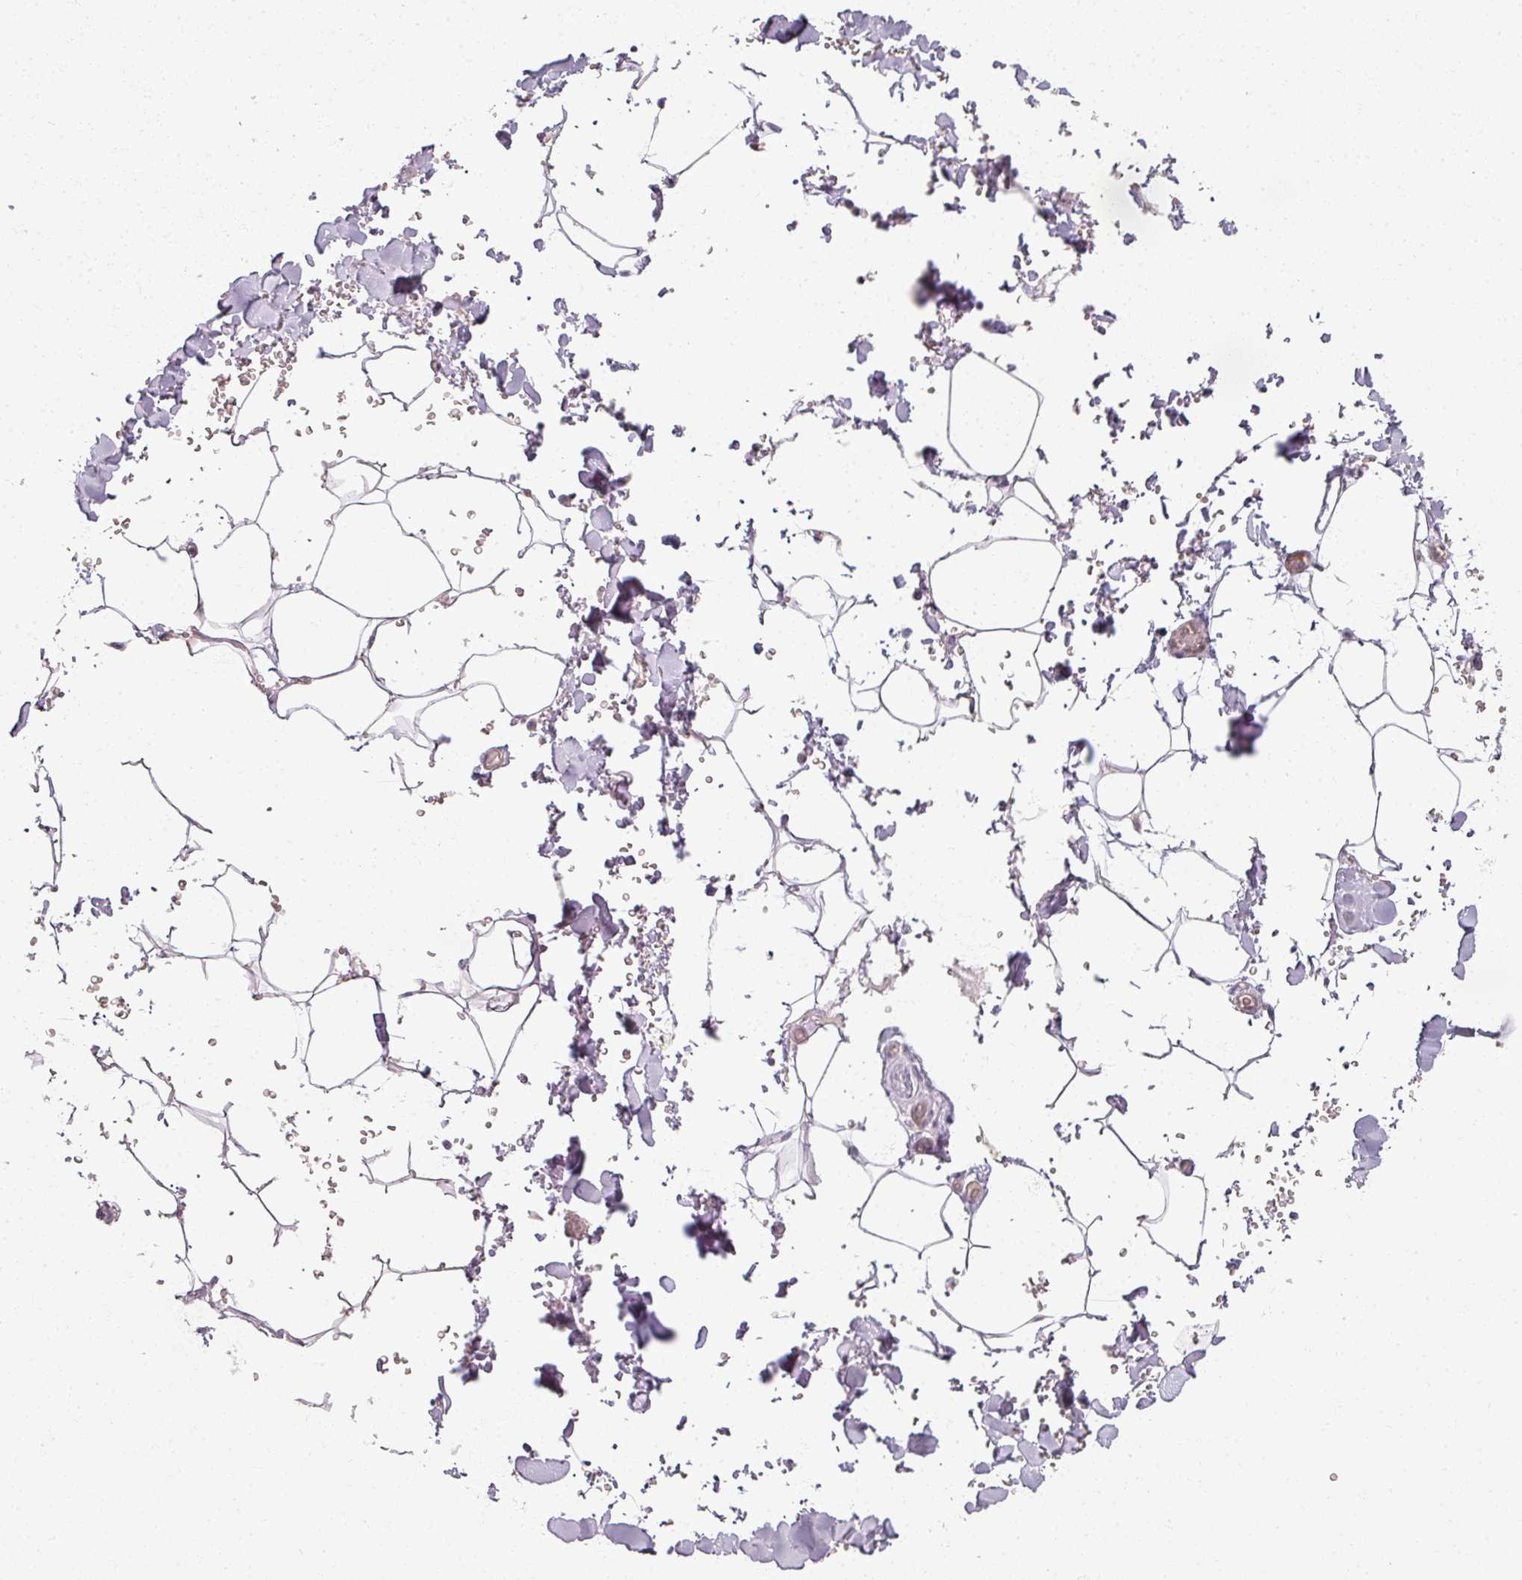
{"staining": {"intensity": "negative", "quantity": "none", "location": "none"}, "tissue": "adipose tissue", "cell_type": "Adipocytes", "image_type": "normal", "snomed": [{"axis": "morphology", "description": "Normal tissue, NOS"}, {"axis": "topography", "description": "Rectum"}, {"axis": "topography", "description": "Peripheral nerve tissue"}], "caption": "High magnification brightfield microscopy of normal adipose tissue stained with DAB (3,3'-diaminobenzidine) (brown) and counterstained with hematoxylin (blue): adipocytes show no significant staining.", "gene": "AGPAT4", "patient": {"sex": "female", "age": 69}}